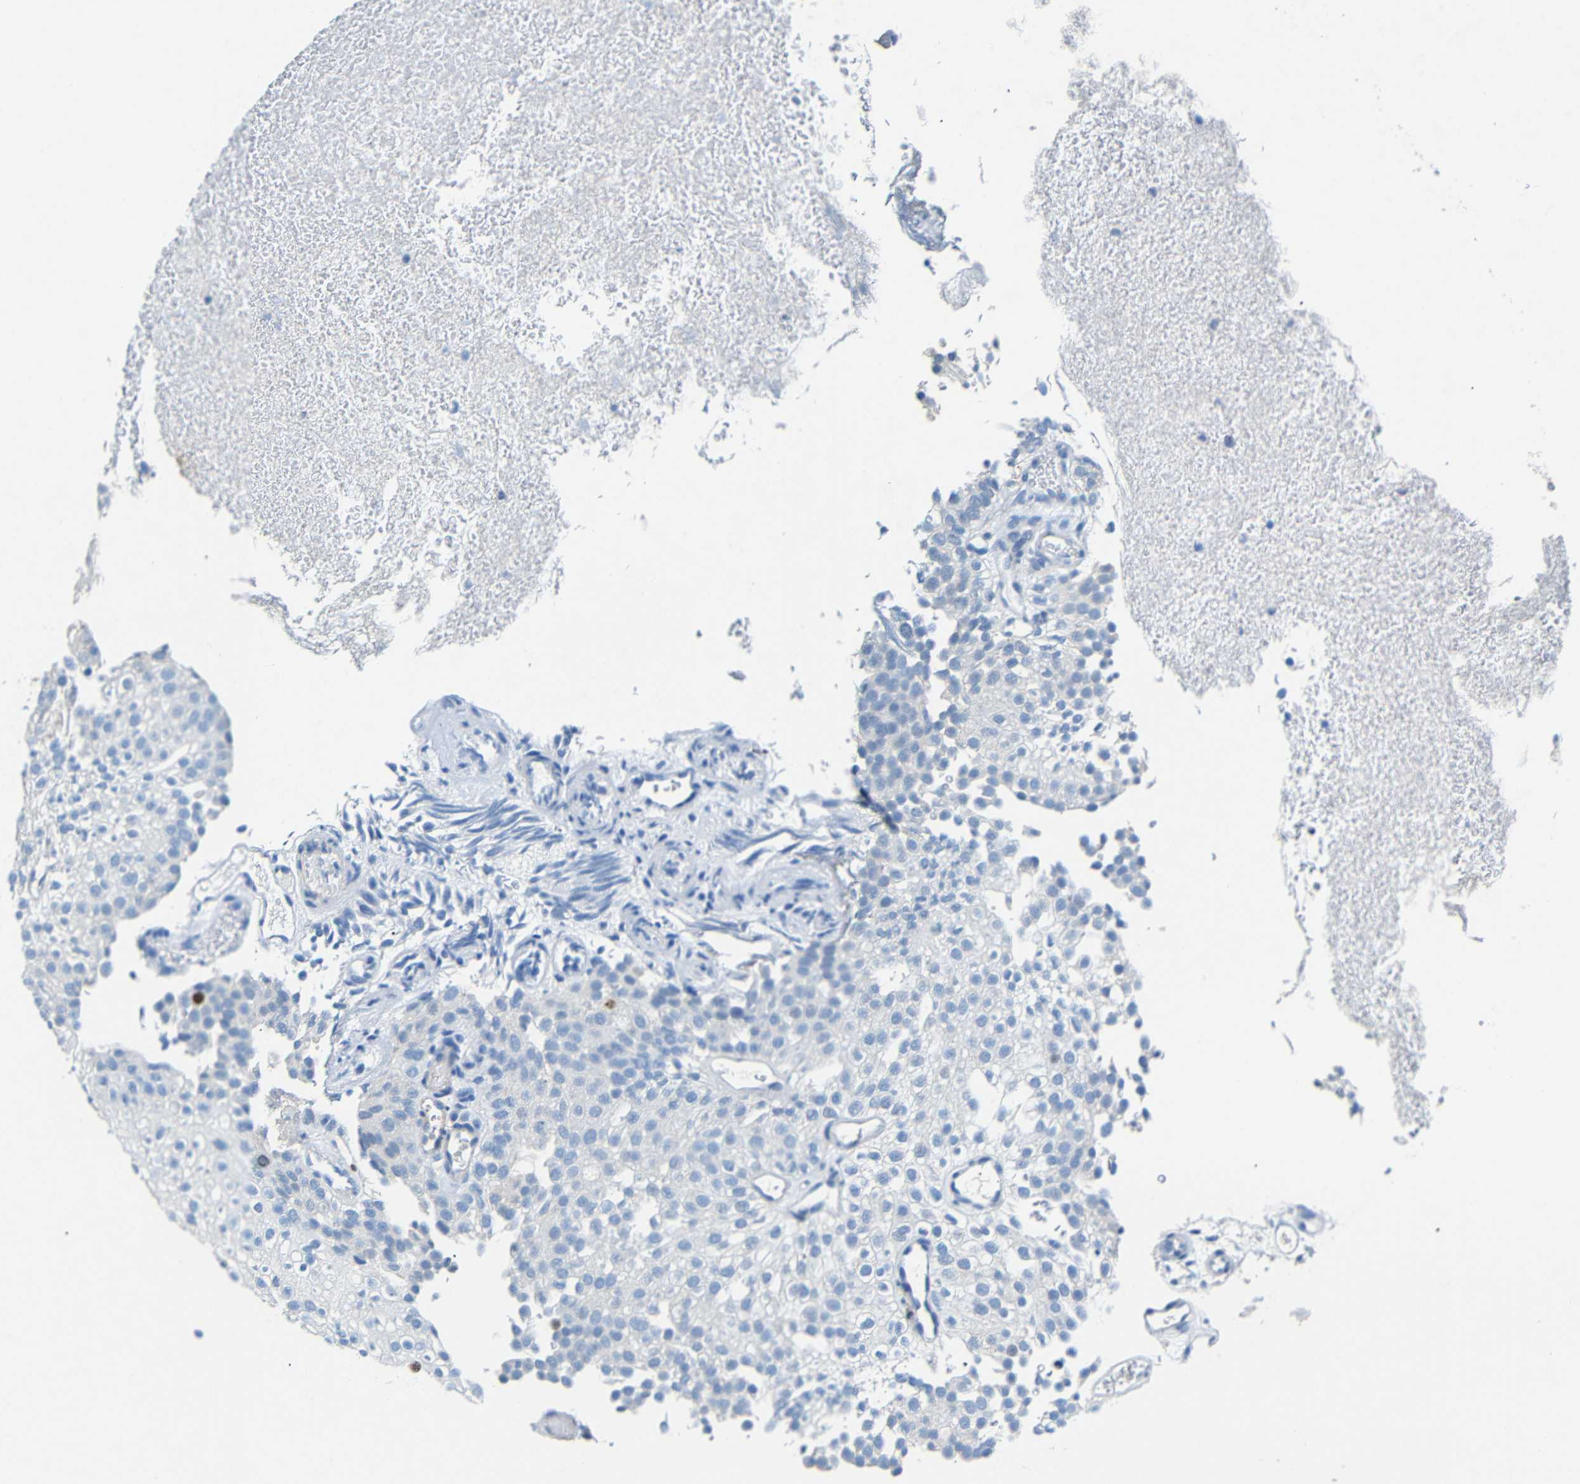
{"staining": {"intensity": "strong", "quantity": "<25%", "location": "nuclear"}, "tissue": "urothelial cancer", "cell_type": "Tumor cells", "image_type": "cancer", "snomed": [{"axis": "morphology", "description": "Urothelial carcinoma, Low grade"}, {"axis": "topography", "description": "Urinary bladder"}], "caption": "Protein staining of urothelial cancer tissue shows strong nuclear positivity in about <25% of tumor cells.", "gene": "INCENP", "patient": {"sex": "male", "age": 78}}